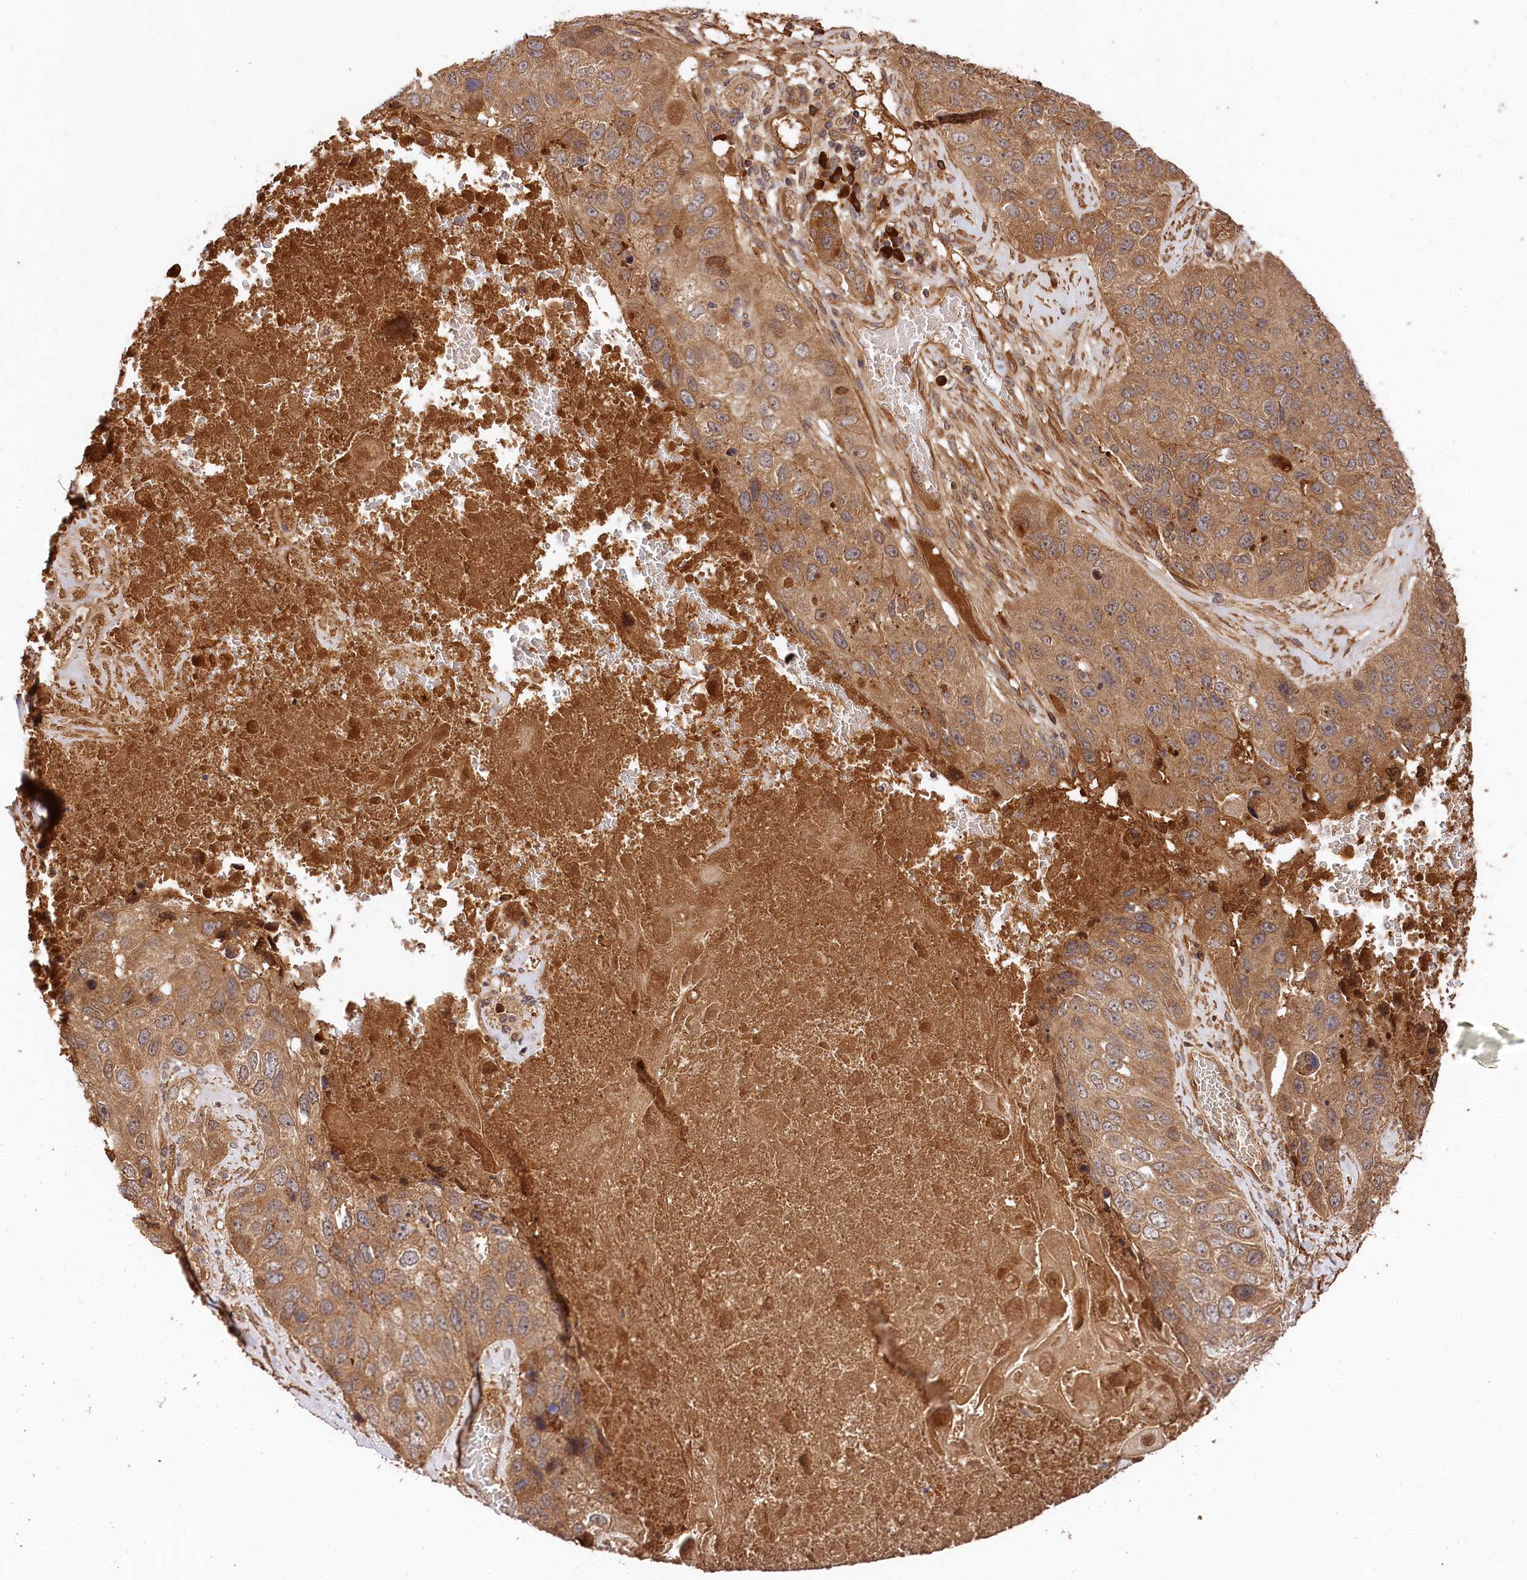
{"staining": {"intensity": "moderate", "quantity": ">75%", "location": "cytoplasmic/membranous"}, "tissue": "lung cancer", "cell_type": "Tumor cells", "image_type": "cancer", "snomed": [{"axis": "morphology", "description": "Squamous cell carcinoma, NOS"}, {"axis": "topography", "description": "Lung"}], "caption": "Squamous cell carcinoma (lung) stained with a protein marker exhibits moderate staining in tumor cells.", "gene": "MCF2L2", "patient": {"sex": "male", "age": 61}}